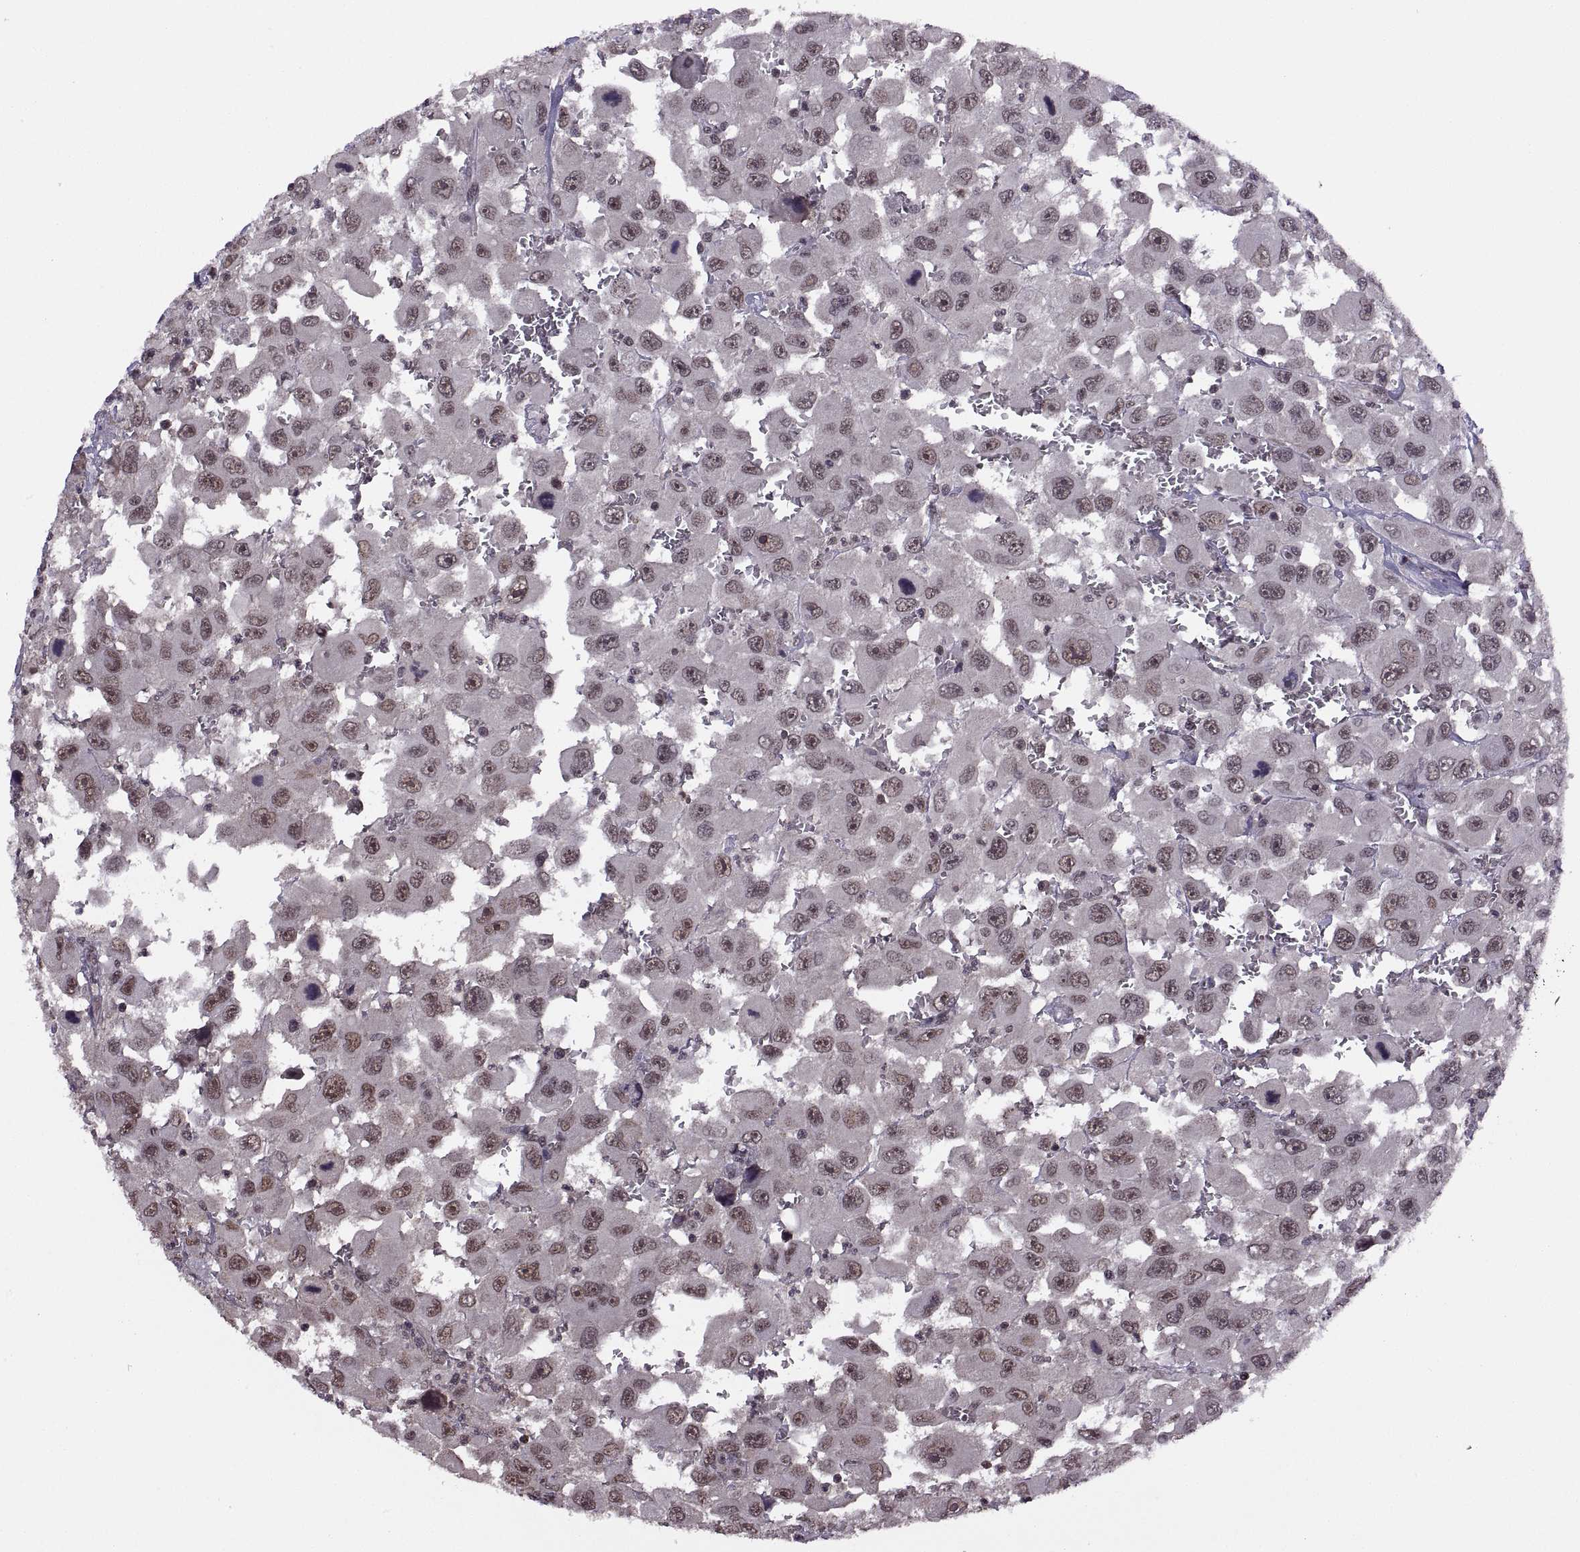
{"staining": {"intensity": "moderate", "quantity": "25%-75%", "location": "nuclear"}, "tissue": "head and neck cancer", "cell_type": "Tumor cells", "image_type": "cancer", "snomed": [{"axis": "morphology", "description": "Squamous cell carcinoma, NOS"}, {"axis": "morphology", "description": "Squamous cell carcinoma, metastatic, NOS"}, {"axis": "topography", "description": "Oral tissue"}, {"axis": "topography", "description": "Head-Neck"}], "caption": "A brown stain shows moderate nuclear staining of a protein in squamous cell carcinoma (head and neck) tumor cells.", "gene": "INTS3", "patient": {"sex": "female", "age": 85}}